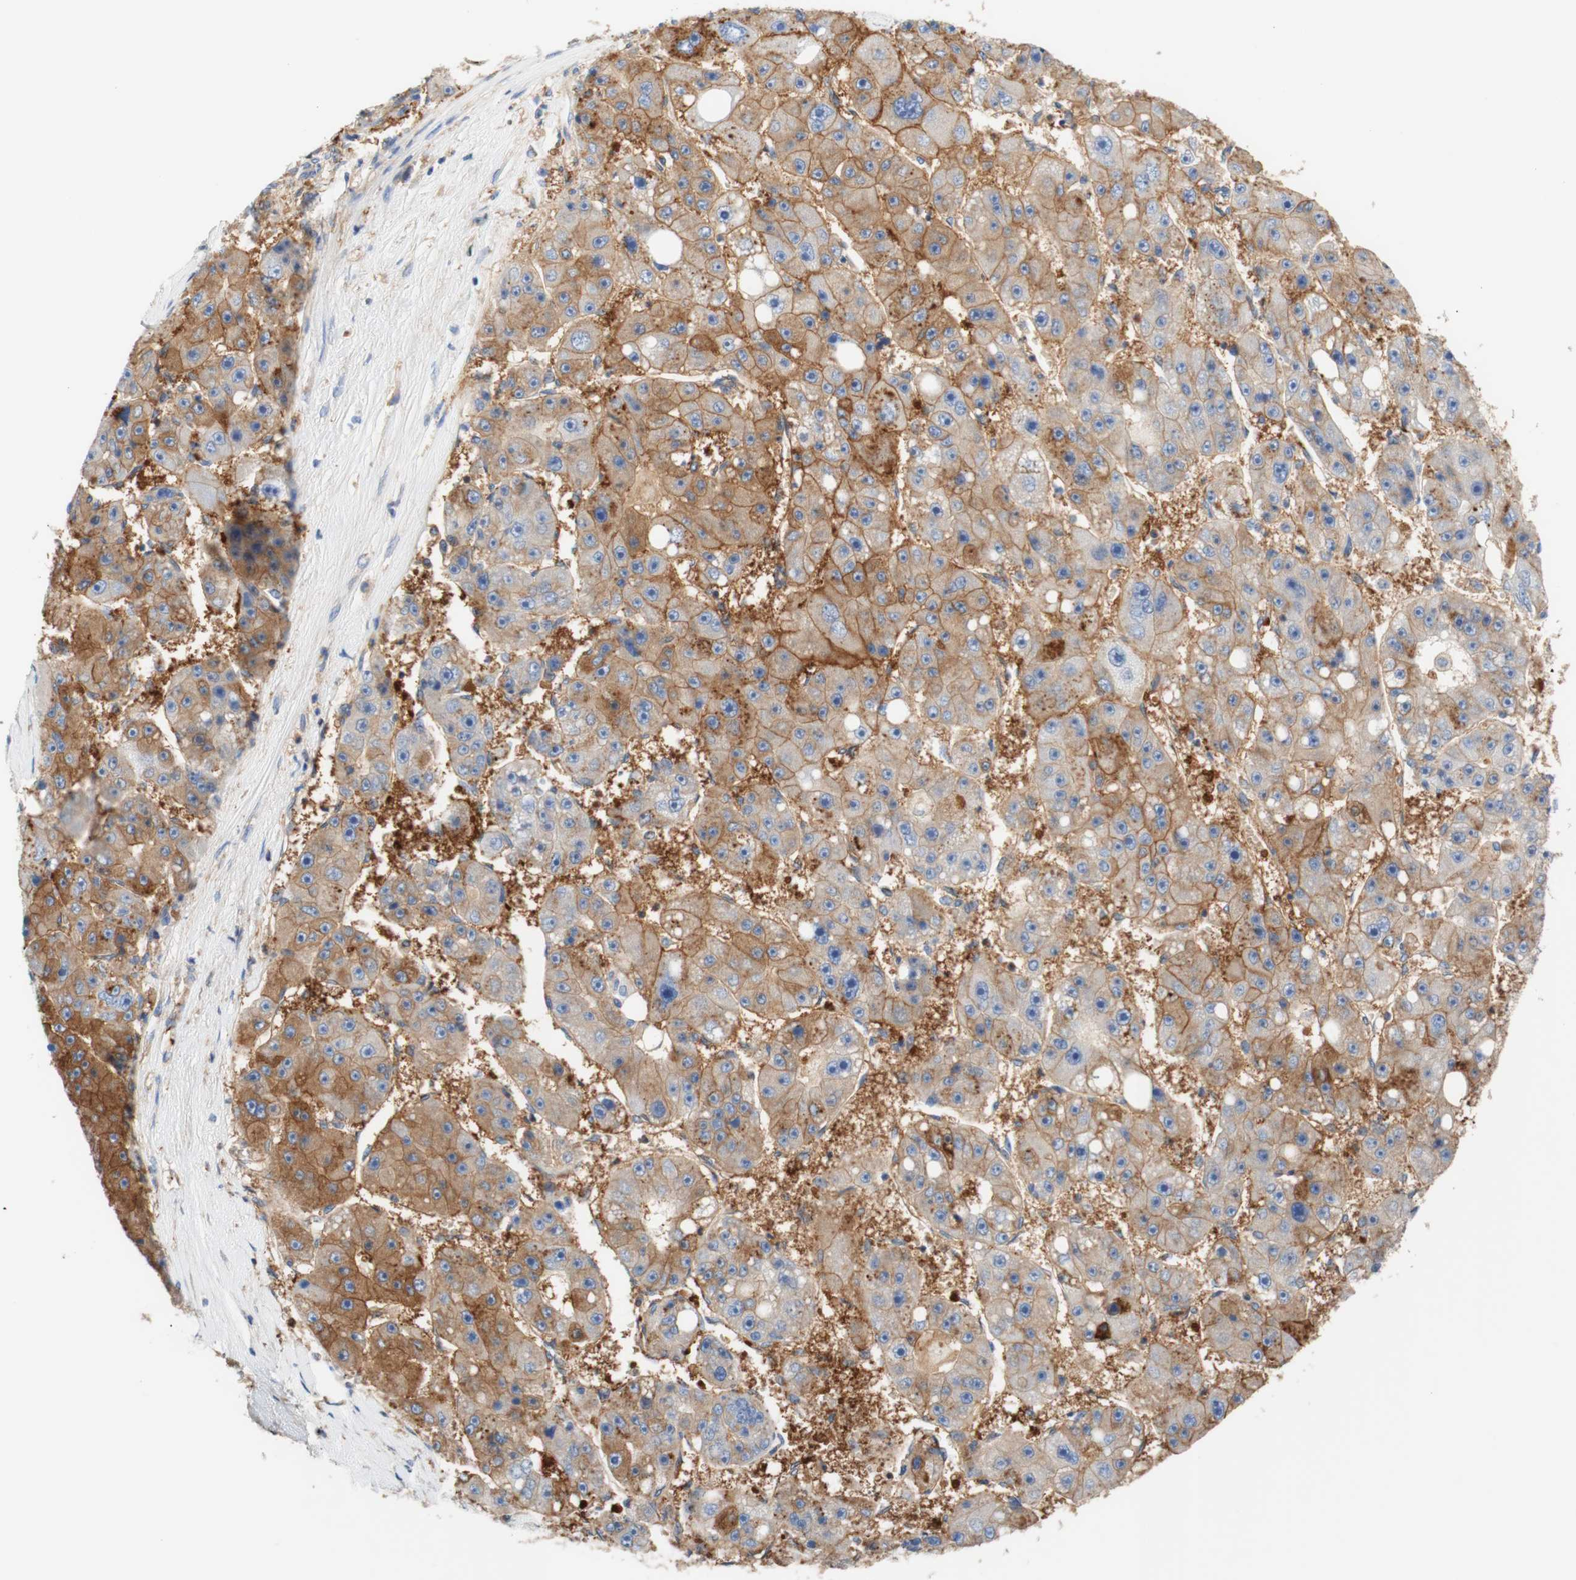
{"staining": {"intensity": "moderate", "quantity": "25%-75%", "location": "cytoplasmic/membranous"}, "tissue": "liver cancer", "cell_type": "Tumor cells", "image_type": "cancer", "snomed": [{"axis": "morphology", "description": "Carcinoma, Hepatocellular, NOS"}, {"axis": "topography", "description": "Liver"}], "caption": "Tumor cells demonstrate moderate cytoplasmic/membranous expression in approximately 25%-75% of cells in liver hepatocellular carcinoma.", "gene": "STOM", "patient": {"sex": "female", "age": 61}}